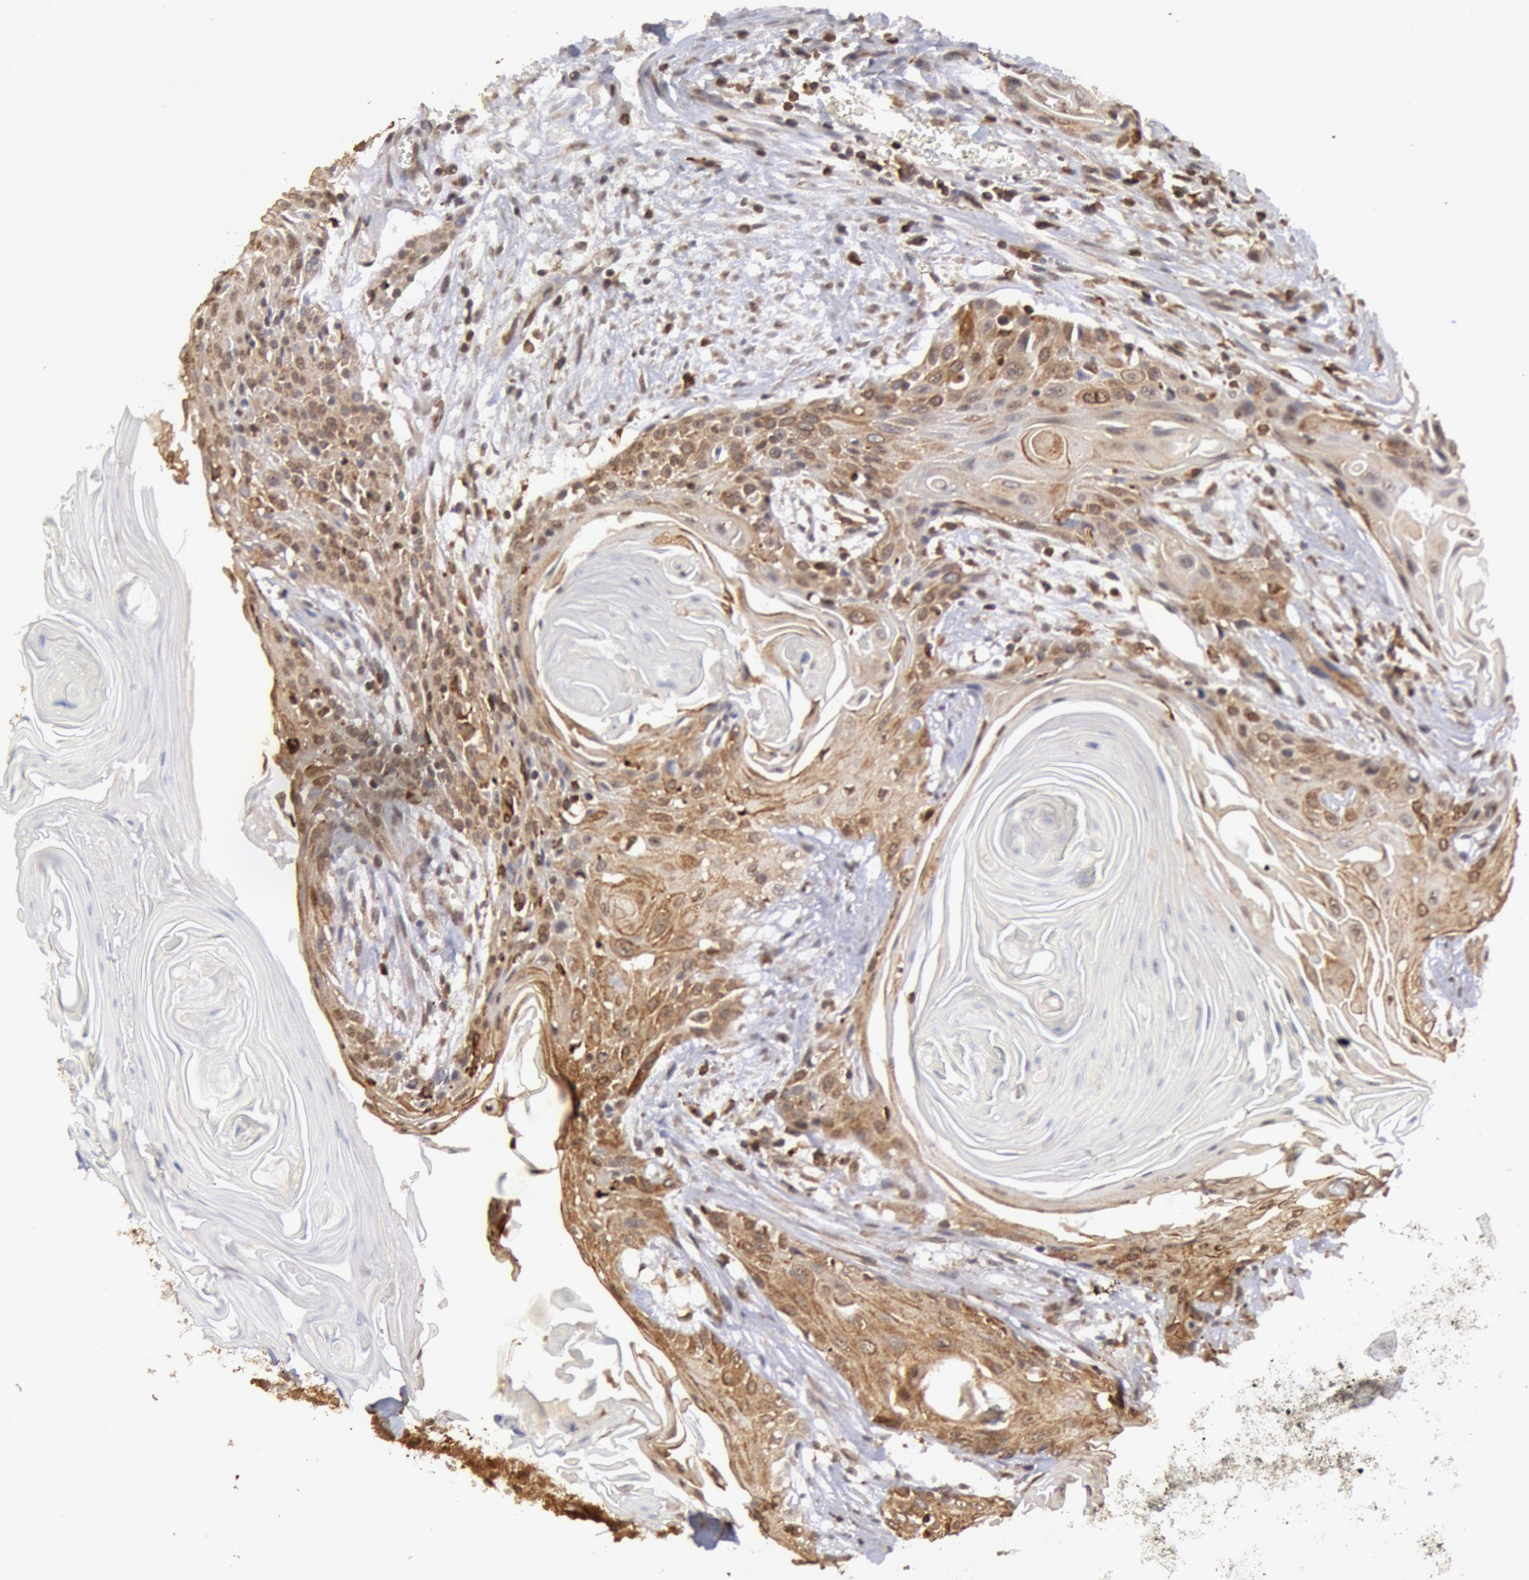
{"staining": {"intensity": "moderate", "quantity": ">75%", "location": "cytoplasmic/membranous"}, "tissue": "head and neck cancer", "cell_type": "Tumor cells", "image_type": "cancer", "snomed": [{"axis": "morphology", "description": "Squamous cell carcinoma, NOS"}, {"axis": "morphology", "description": "Squamous cell carcinoma, metastatic, NOS"}, {"axis": "topography", "description": "Lymph node"}, {"axis": "topography", "description": "Salivary gland"}, {"axis": "topography", "description": "Head-Neck"}], "caption": "DAB (3,3'-diaminobenzidine) immunohistochemical staining of human head and neck cancer (metastatic squamous cell carcinoma) reveals moderate cytoplasmic/membranous protein expression in about >75% of tumor cells. (brown staining indicates protein expression, while blue staining denotes nuclei).", "gene": "TAP2", "patient": {"sex": "female", "age": 74}}